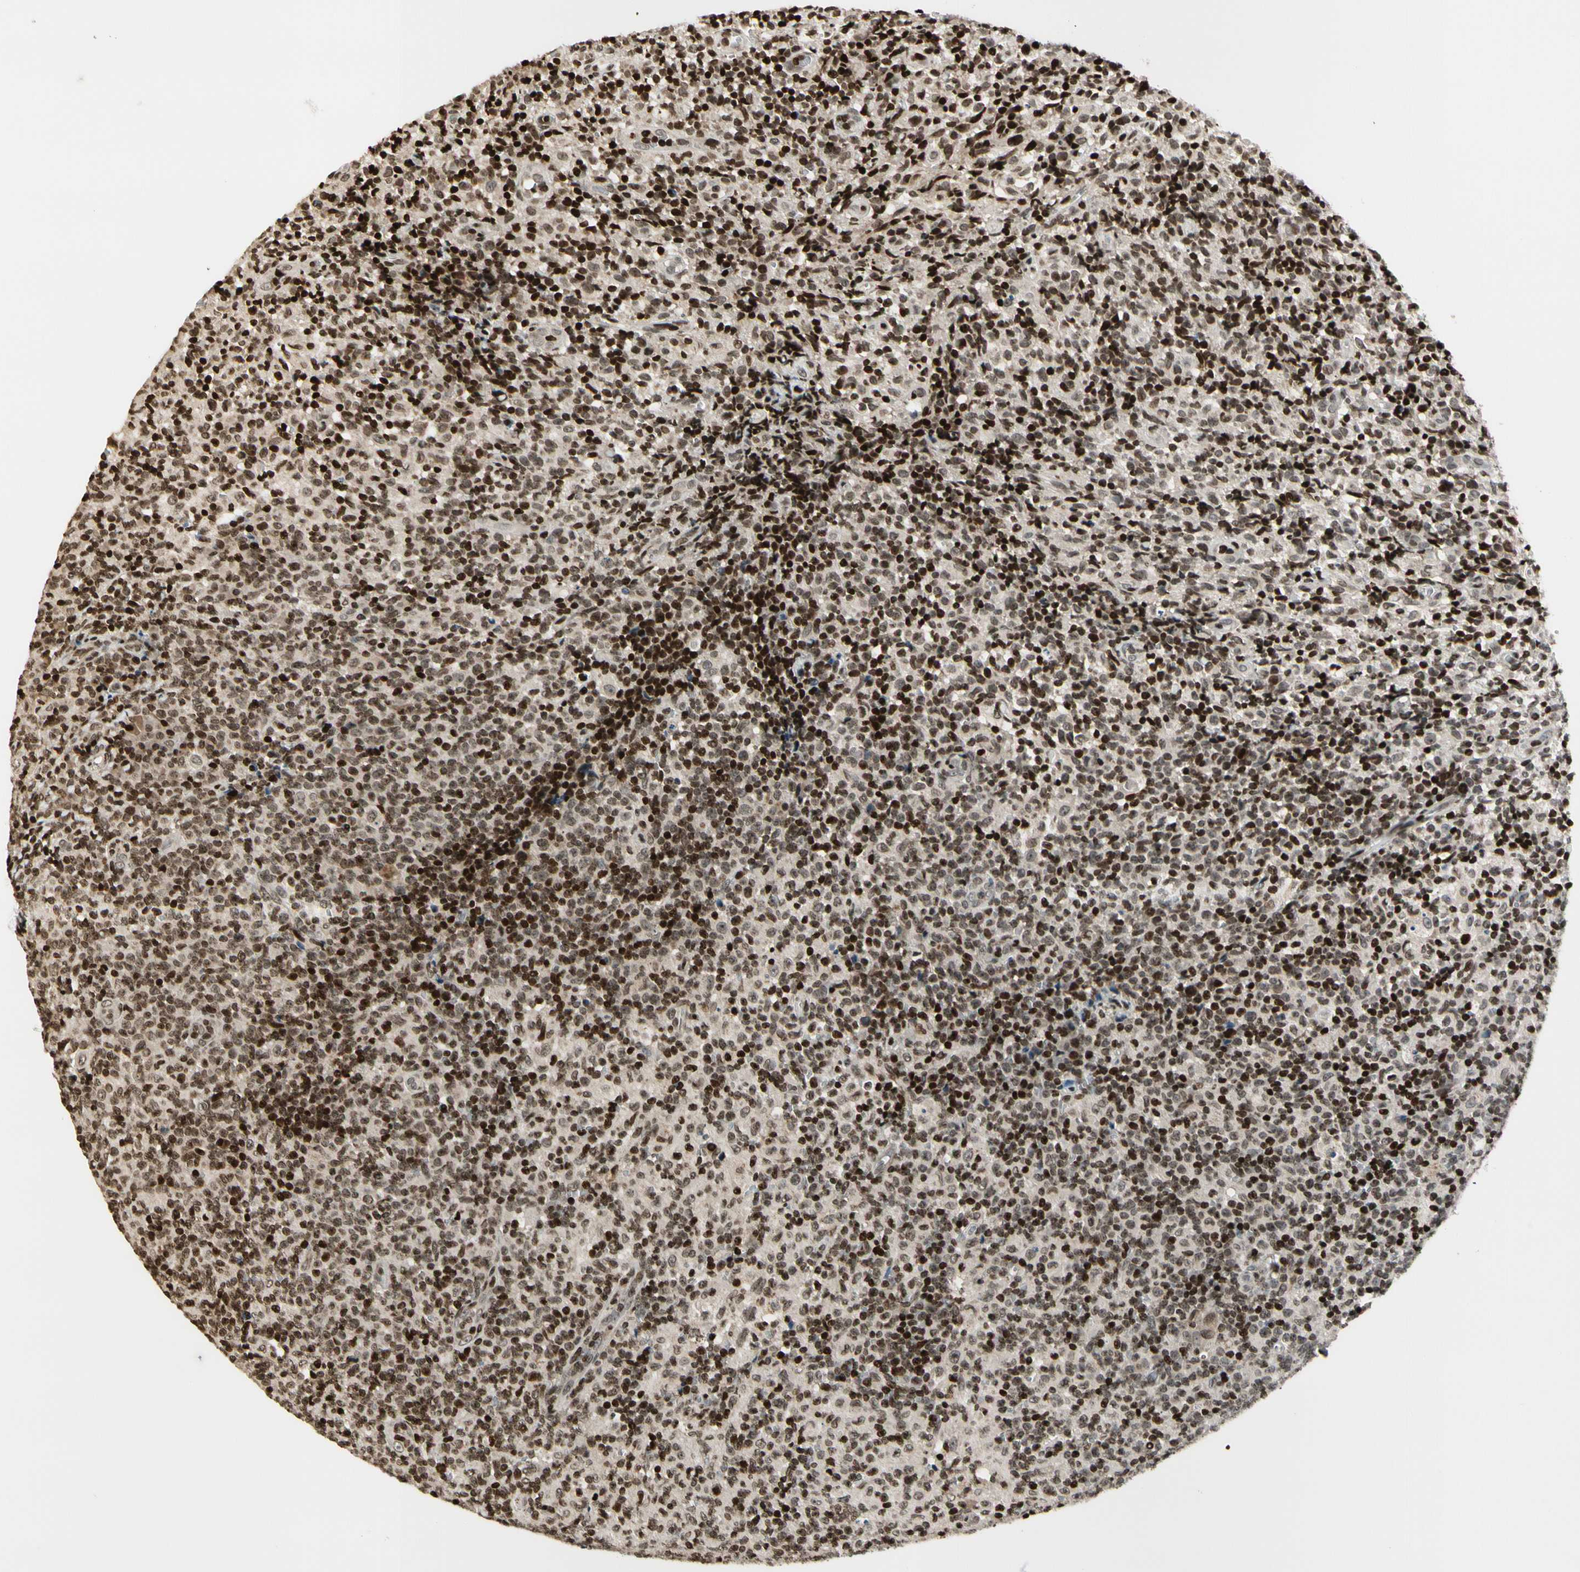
{"staining": {"intensity": "strong", "quantity": ">75%", "location": "nuclear"}, "tissue": "lymph node", "cell_type": "Germinal center cells", "image_type": "normal", "snomed": [{"axis": "morphology", "description": "Normal tissue, NOS"}, {"axis": "morphology", "description": "Inflammation, NOS"}, {"axis": "topography", "description": "Lymph node"}], "caption": "Germinal center cells demonstrate high levels of strong nuclear staining in about >75% of cells in normal lymph node.", "gene": "TSHZ3", "patient": {"sex": "male", "age": 55}}